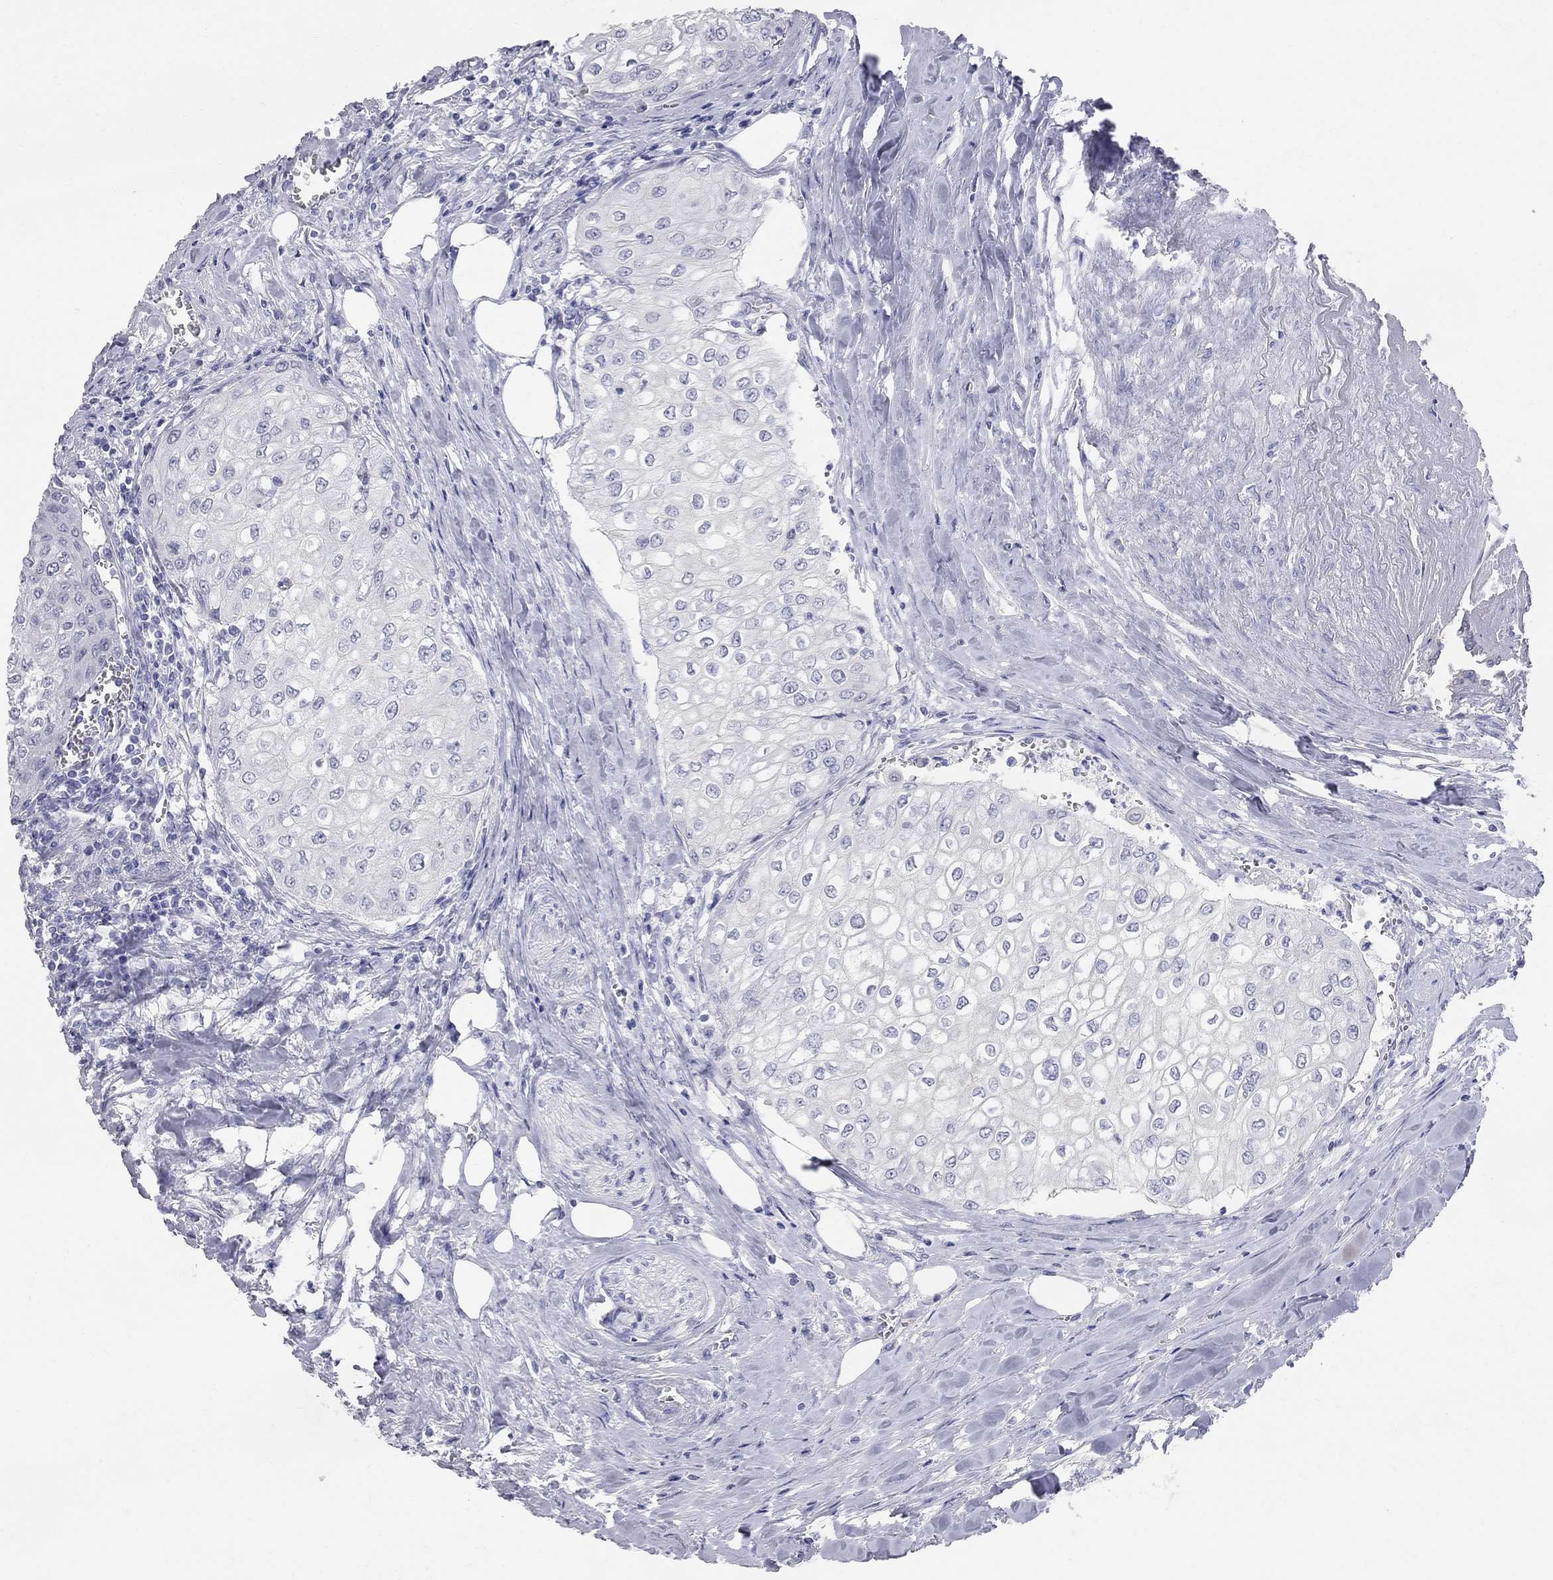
{"staining": {"intensity": "negative", "quantity": "none", "location": "none"}, "tissue": "urothelial cancer", "cell_type": "Tumor cells", "image_type": "cancer", "snomed": [{"axis": "morphology", "description": "Urothelial carcinoma, High grade"}, {"axis": "topography", "description": "Urinary bladder"}], "caption": "Tumor cells show no significant protein positivity in urothelial carcinoma (high-grade).", "gene": "AOX1", "patient": {"sex": "male", "age": 62}}